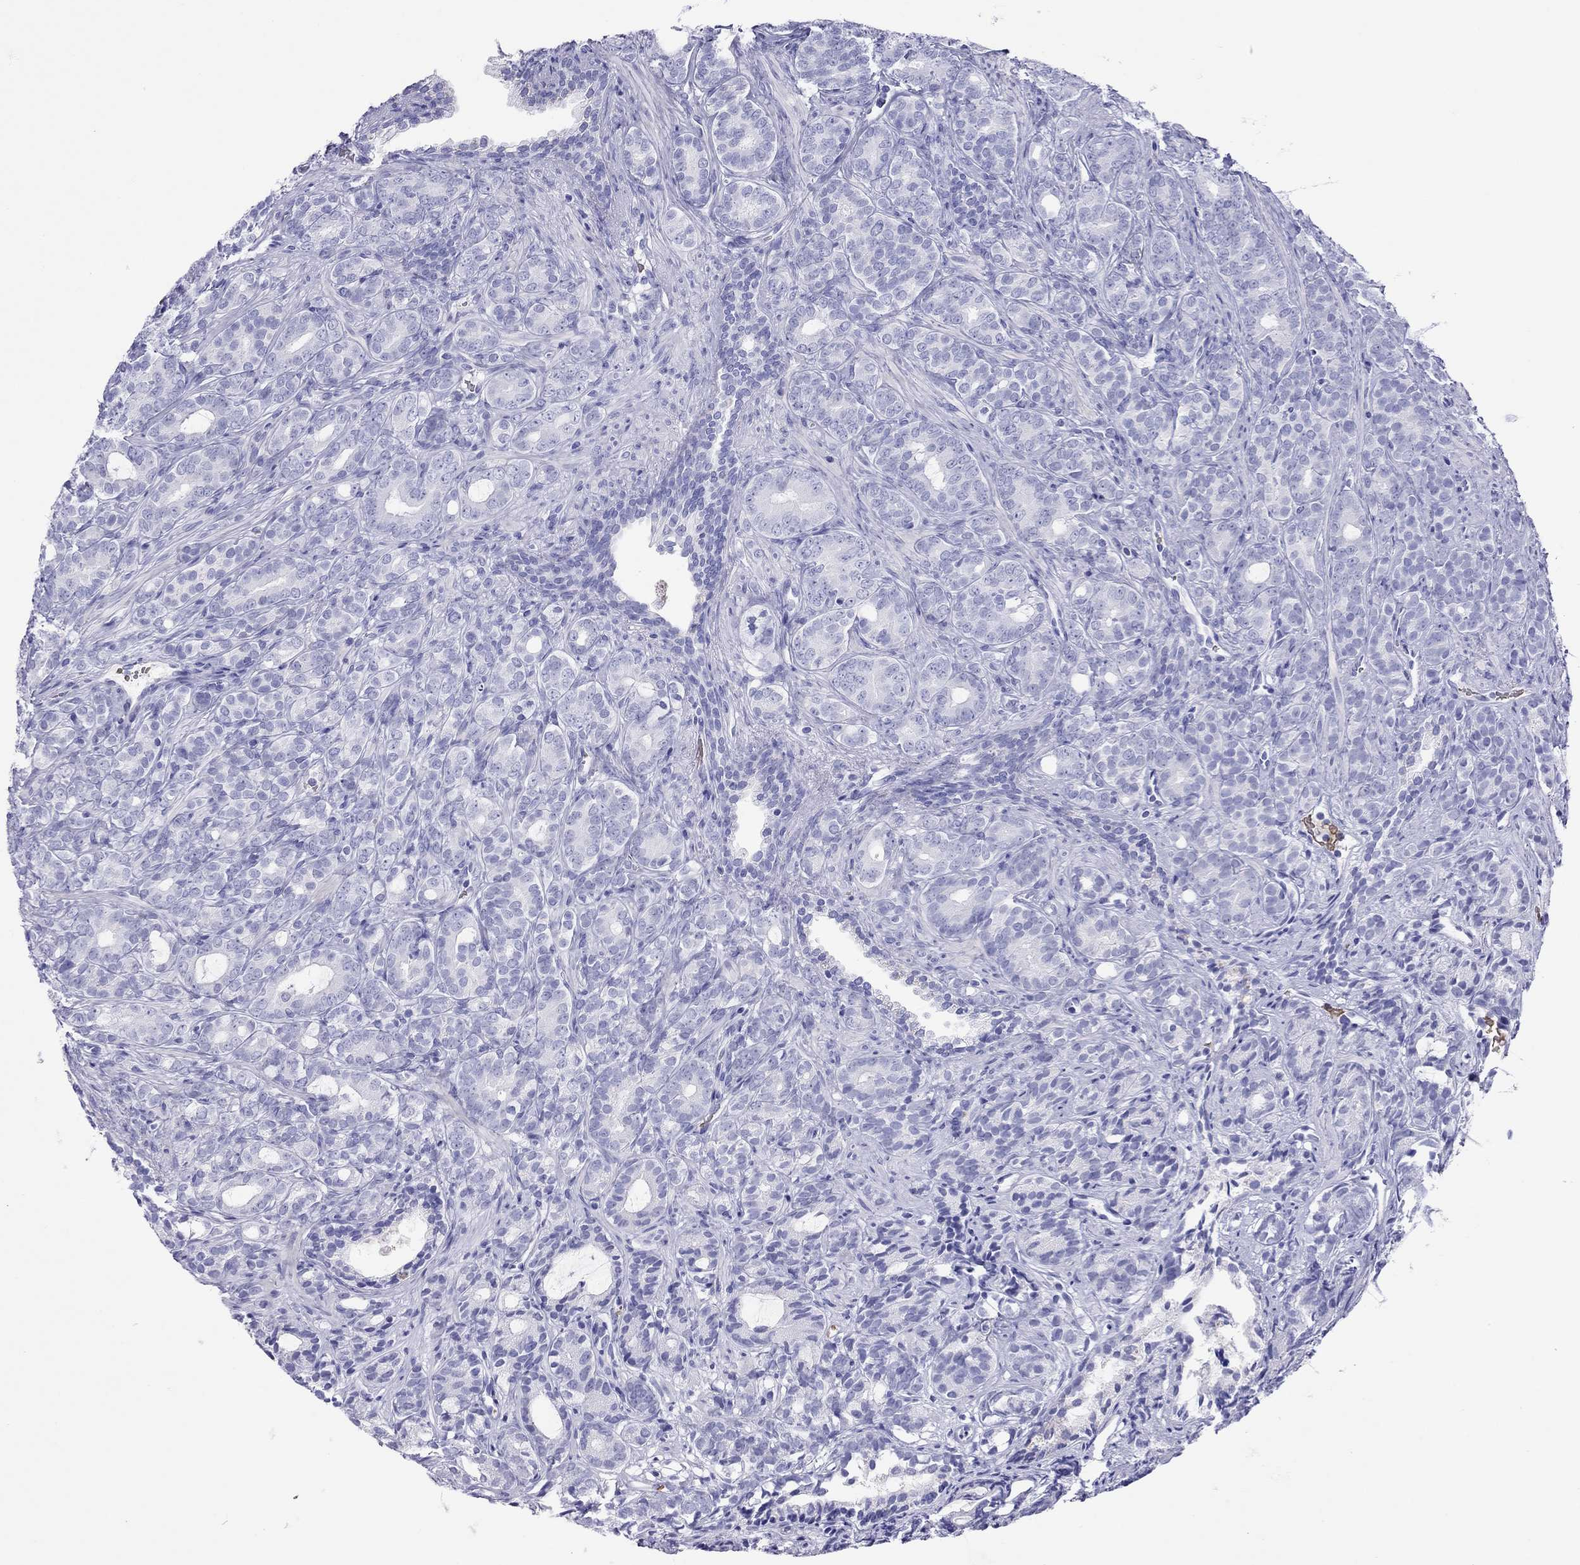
{"staining": {"intensity": "negative", "quantity": "none", "location": "none"}, "tissue": "prostate cancer", "cell_type": "Tumor cells", "image_type": "cancer", "snomed": [{"axis": "morphology", "description": "Adenocarcinoma, High grade"}, {"axis": "topography", "description": "Prostate"}], "caption": "Prostate cancer (adenocarcinoma (high-grade)) stained for a protein using immunohistochemistry displays no staining tumor cells.", "gene": "PTPRN", "patient": {"sex": "male", "age": 84}}